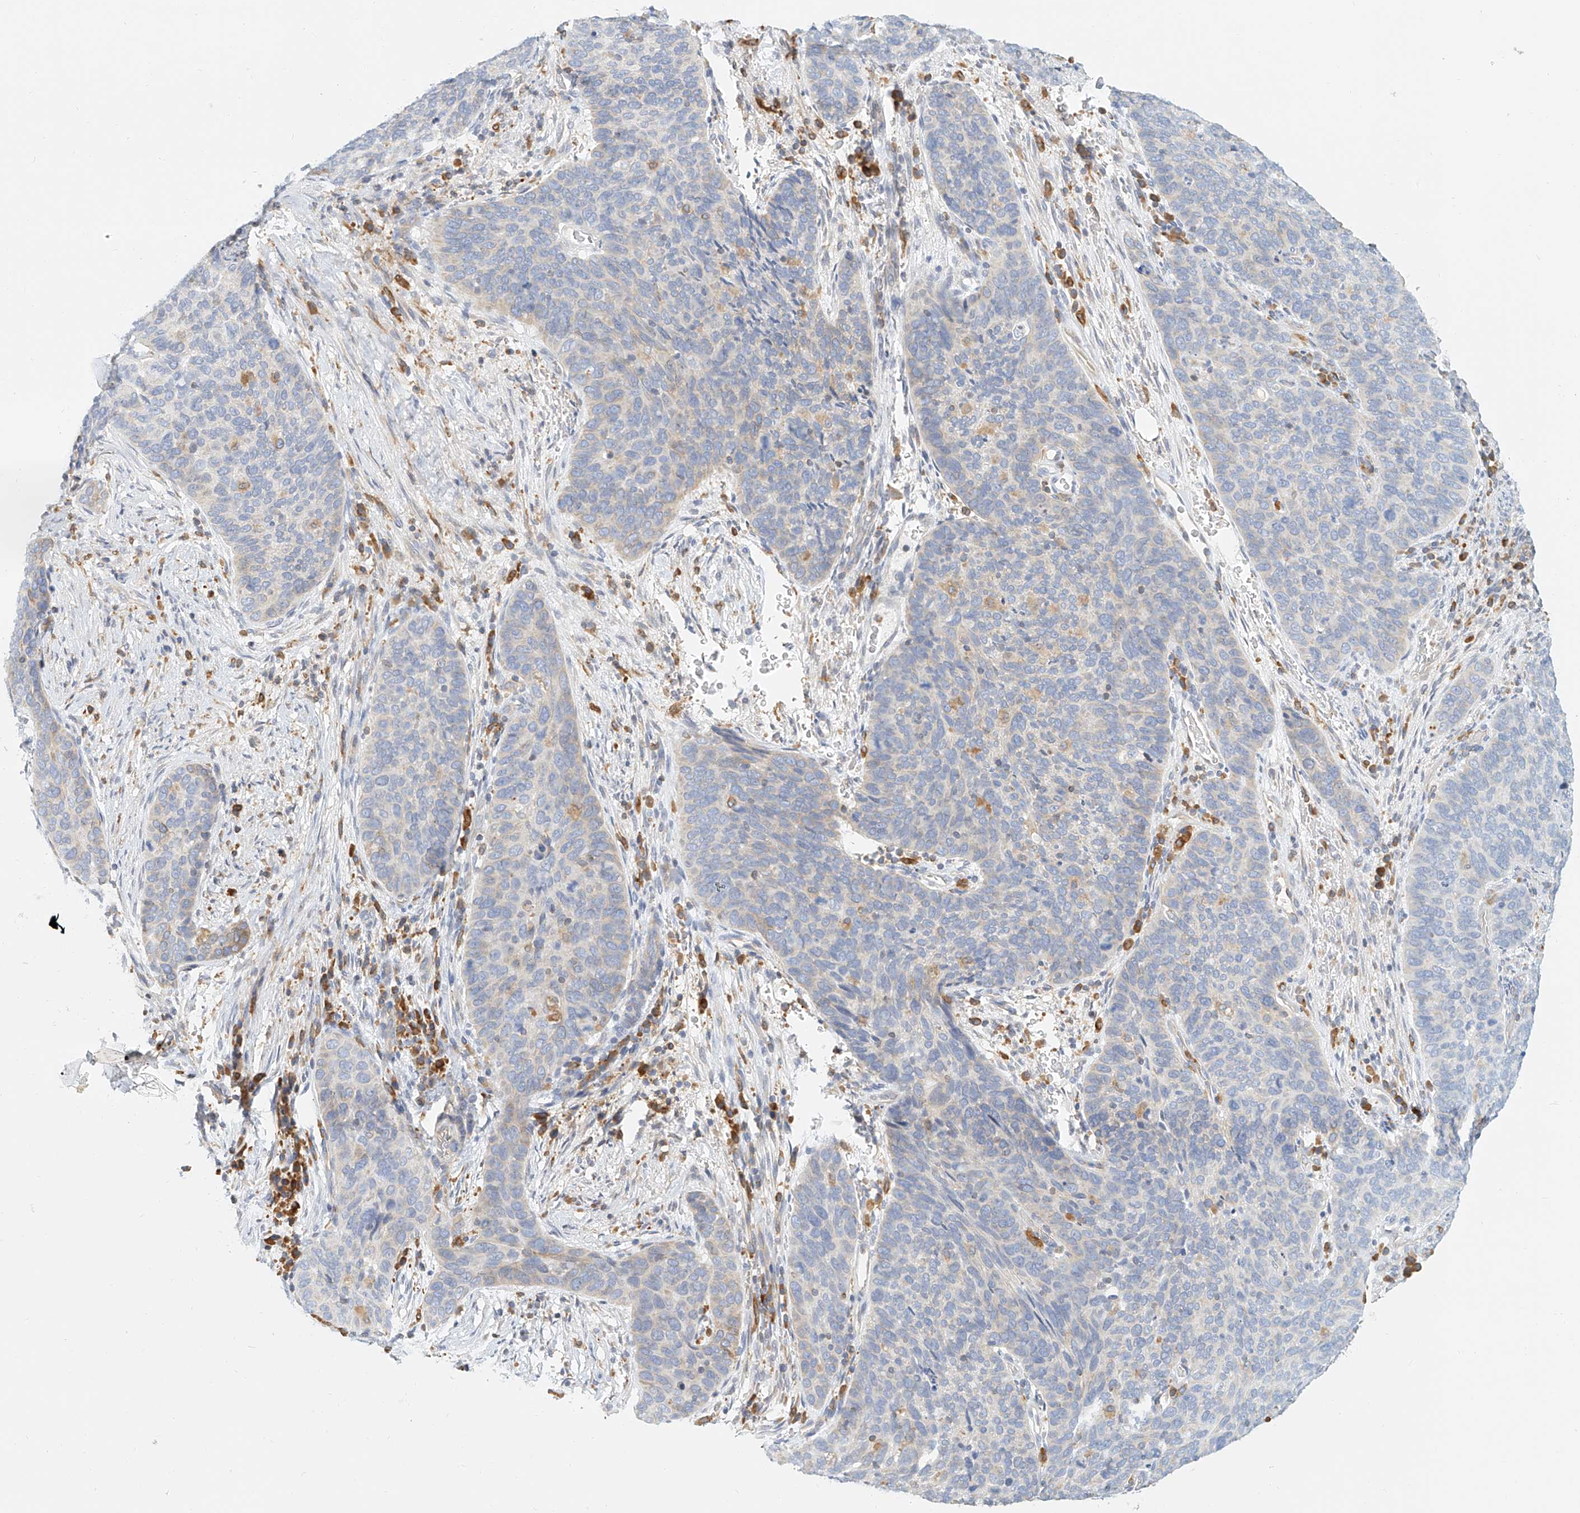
{"staining": {"intensity": "negative", "quantity": "none", "location": "none"}, "tissue": "cervical cancer", "cell_type": "Tumor cells", "image_type": "cancer", "snomed": [{"axis": "morphology", "description": "Squamous cell carcinoma, NOS"}, {"axis": "topography", "description": "Cervix"}], "caption": "Immunohistochemistry histopathology image of cervical cancer (squamous cell carcinoma) stained for a protein (brown), which exhibits no expression in tumor cells.", "gene": "DHRS7", "patient": {"sex": "female", "age": 60}}